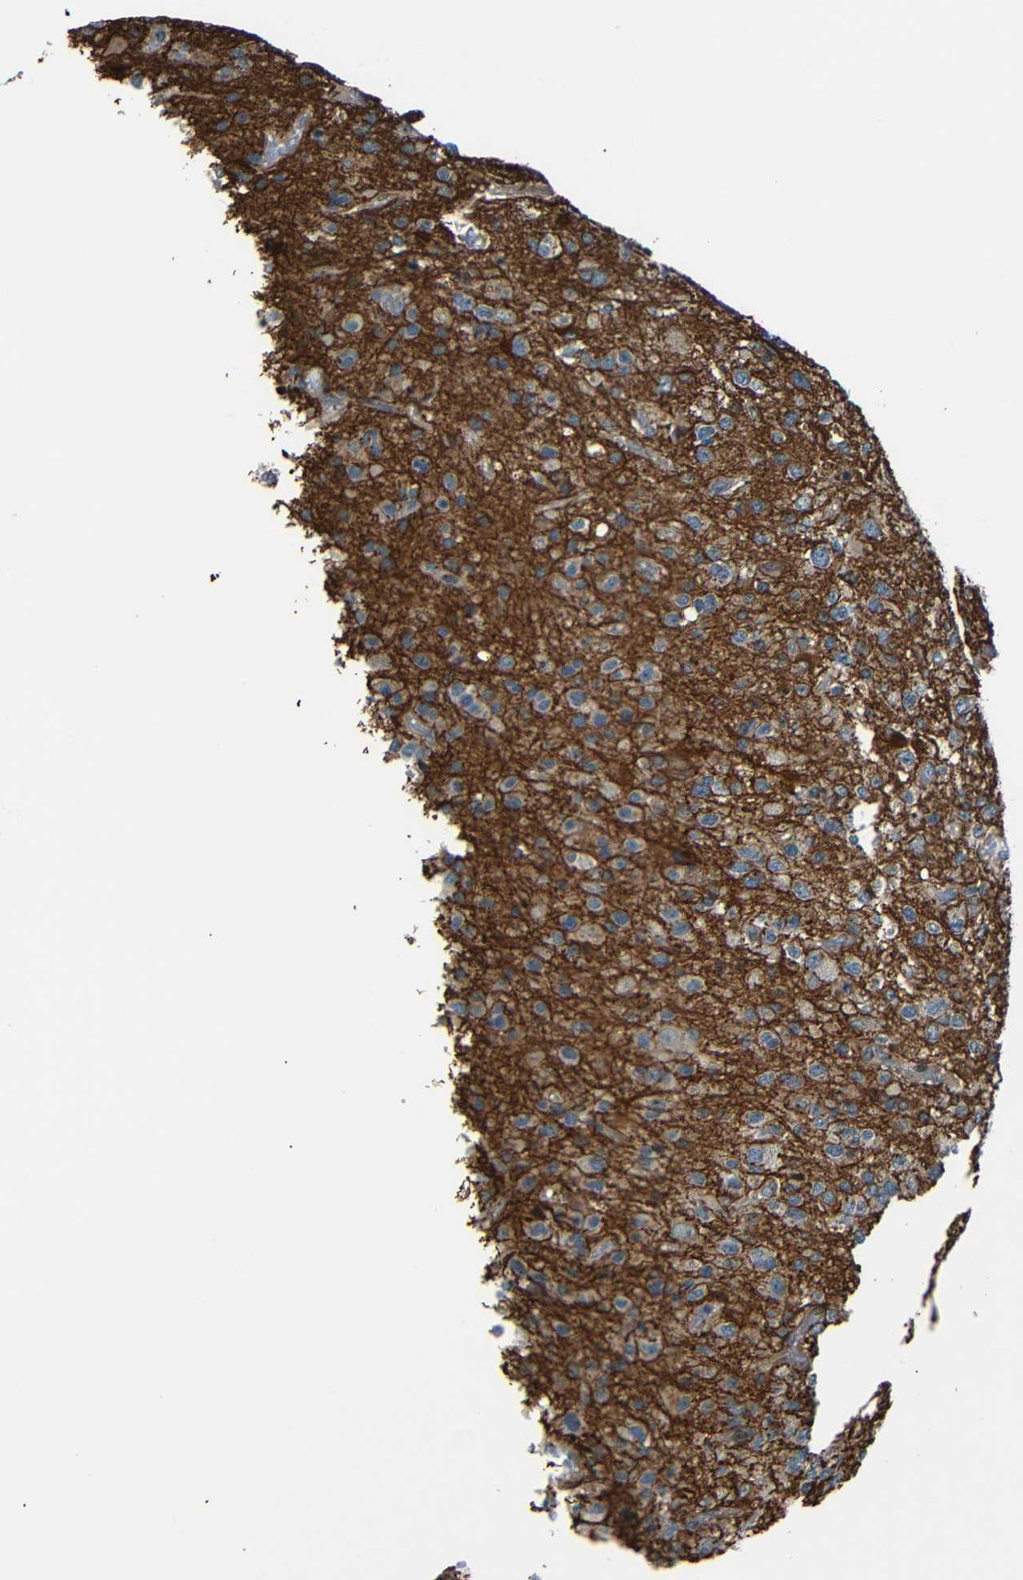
{"staining": {"intensity": "weak", "quantity": "25%-75%", "location": "cytoplasmic/membranous"}, "tissue": "glioma", "cell_type": "Tumor cells", "image_type": "cancer", "snomed": [{"axis": "morphology", "description": "Glioma, malignant, High grade"}, {"axis": "topography", "description": "Brain"}], "caption": "Human glioma stained with a brown dye demonstrates weak cytoplasmic/membranous positive expression in approximately 25%-75% of tumor cells.", "gene": "AKAP9", "patient": {"sex": "male", "age": 47}}